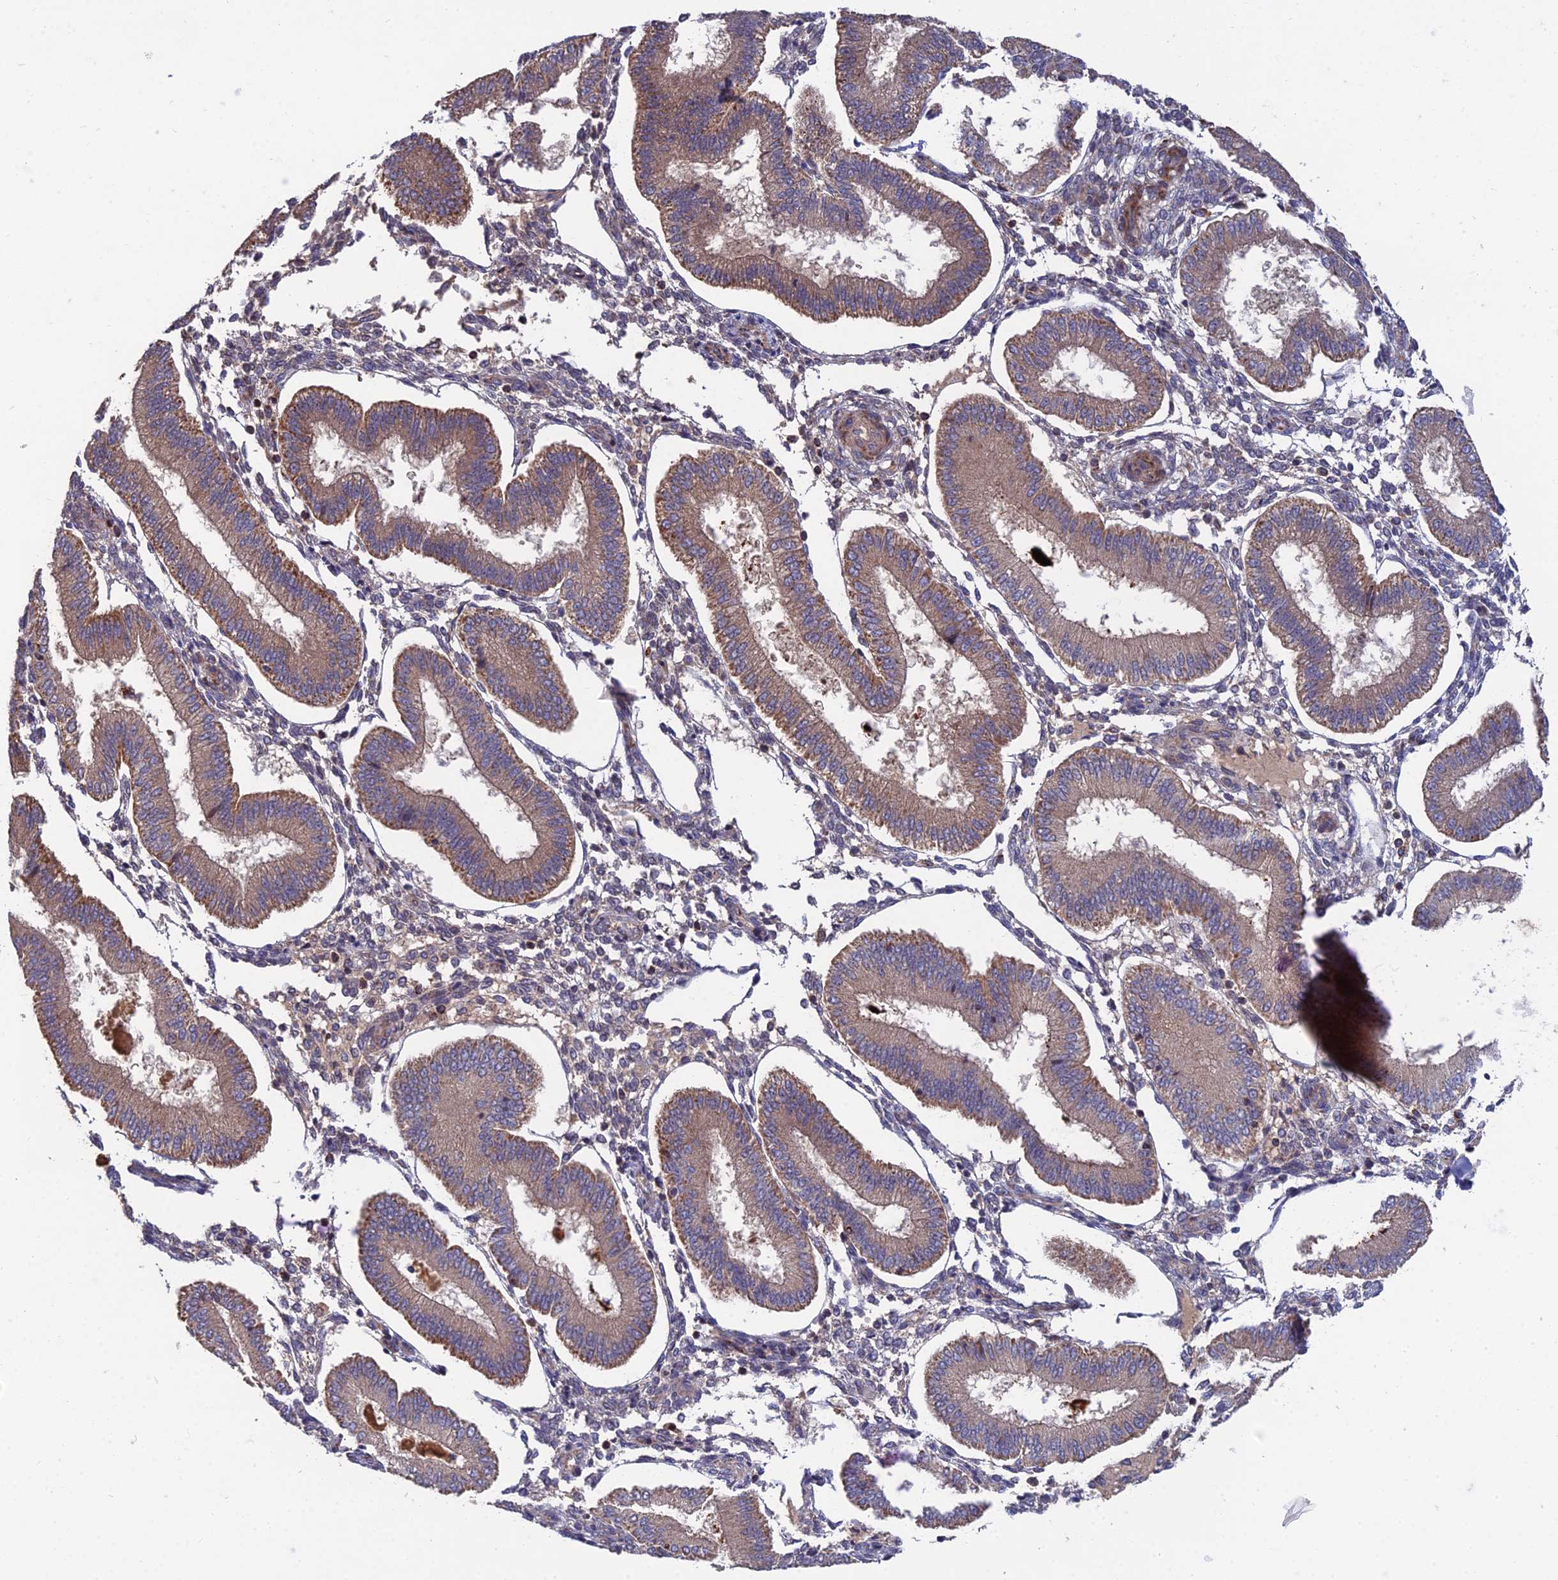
{"staining": {"intensity": "moderate", "quantity": "<25%", "location": "cytoplasmic/membranous"}, "tissue": "endometrium", "cell_type": "Cells in endometrial stroma", "image_type": "normal", "snomed": [{"axis": "morphology", "description": "Normal tissue, NOS"}, {"axis": "topography", "description": "Endometrium"}], "caption": "Moderate cytoplasmic/membranous expression is present in about <25% of cells in endometrial stroma in benign endometrium. Immunohistochemistry (ihc) stains the protein in brown and the nuclei are stained blue.", "gene": "RIC8B", "patient": {"sex": "female", "age": 39}}